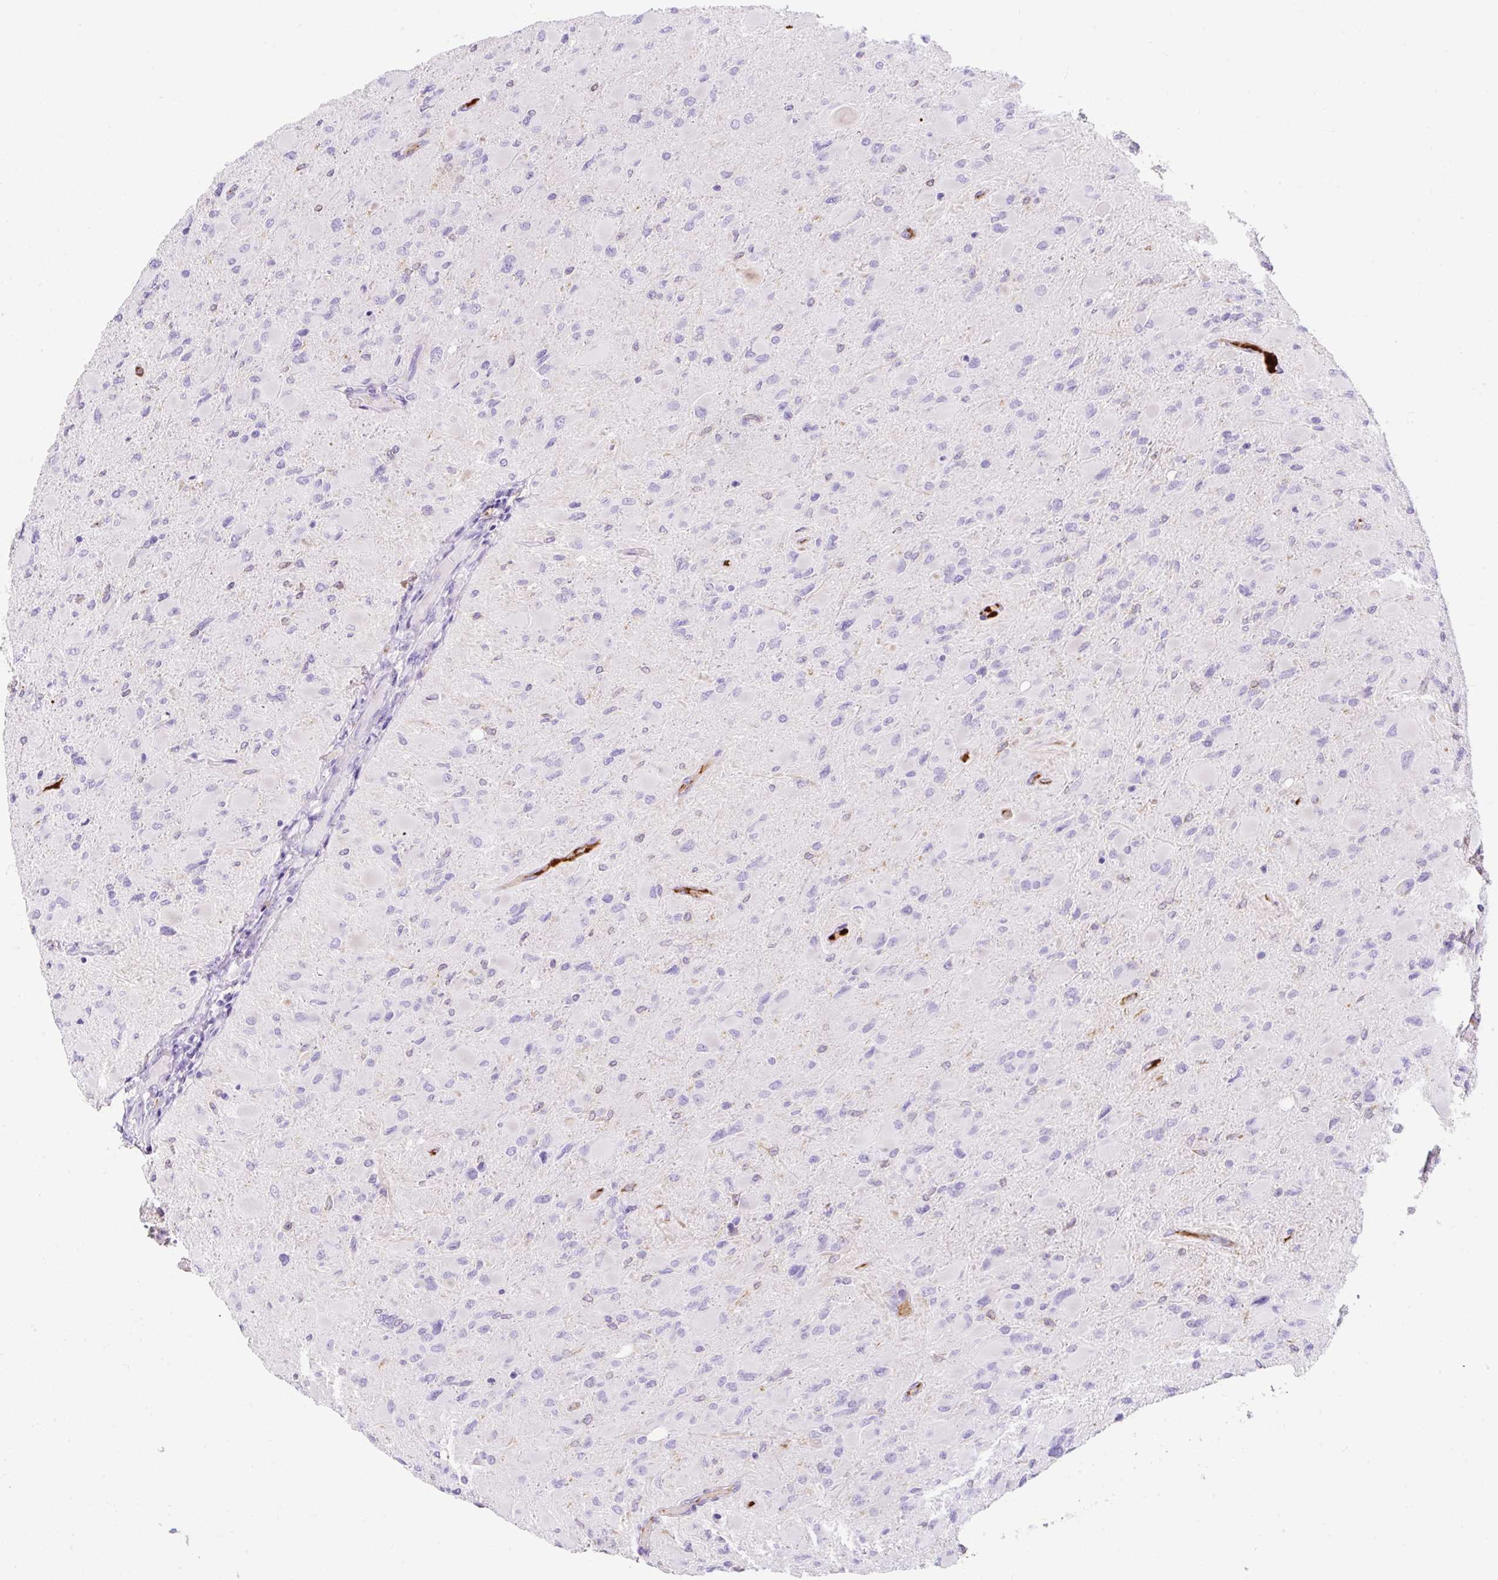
{"staining": {"intensity": "negative", "quantity": "none", "location": "none"}, "tissue": "glioma", "cell_type": "Tumor cells", "image_type": "cancer", "snomed": [{"axis": "morphology", "description": "Glioma, malignant, High grade"}, {"axis": "topography", "description": "Cerebral cortex"}], "caption": "Glioma was stained to show a protein in brown. There is no significant expression in tumor cells. The staining is performed using DAB brown chromogen with nuclei counter-stained in using hematoxylin.", "gene": "APOC4-APOC2", "patient": {"sex": "female", "age": 36}}